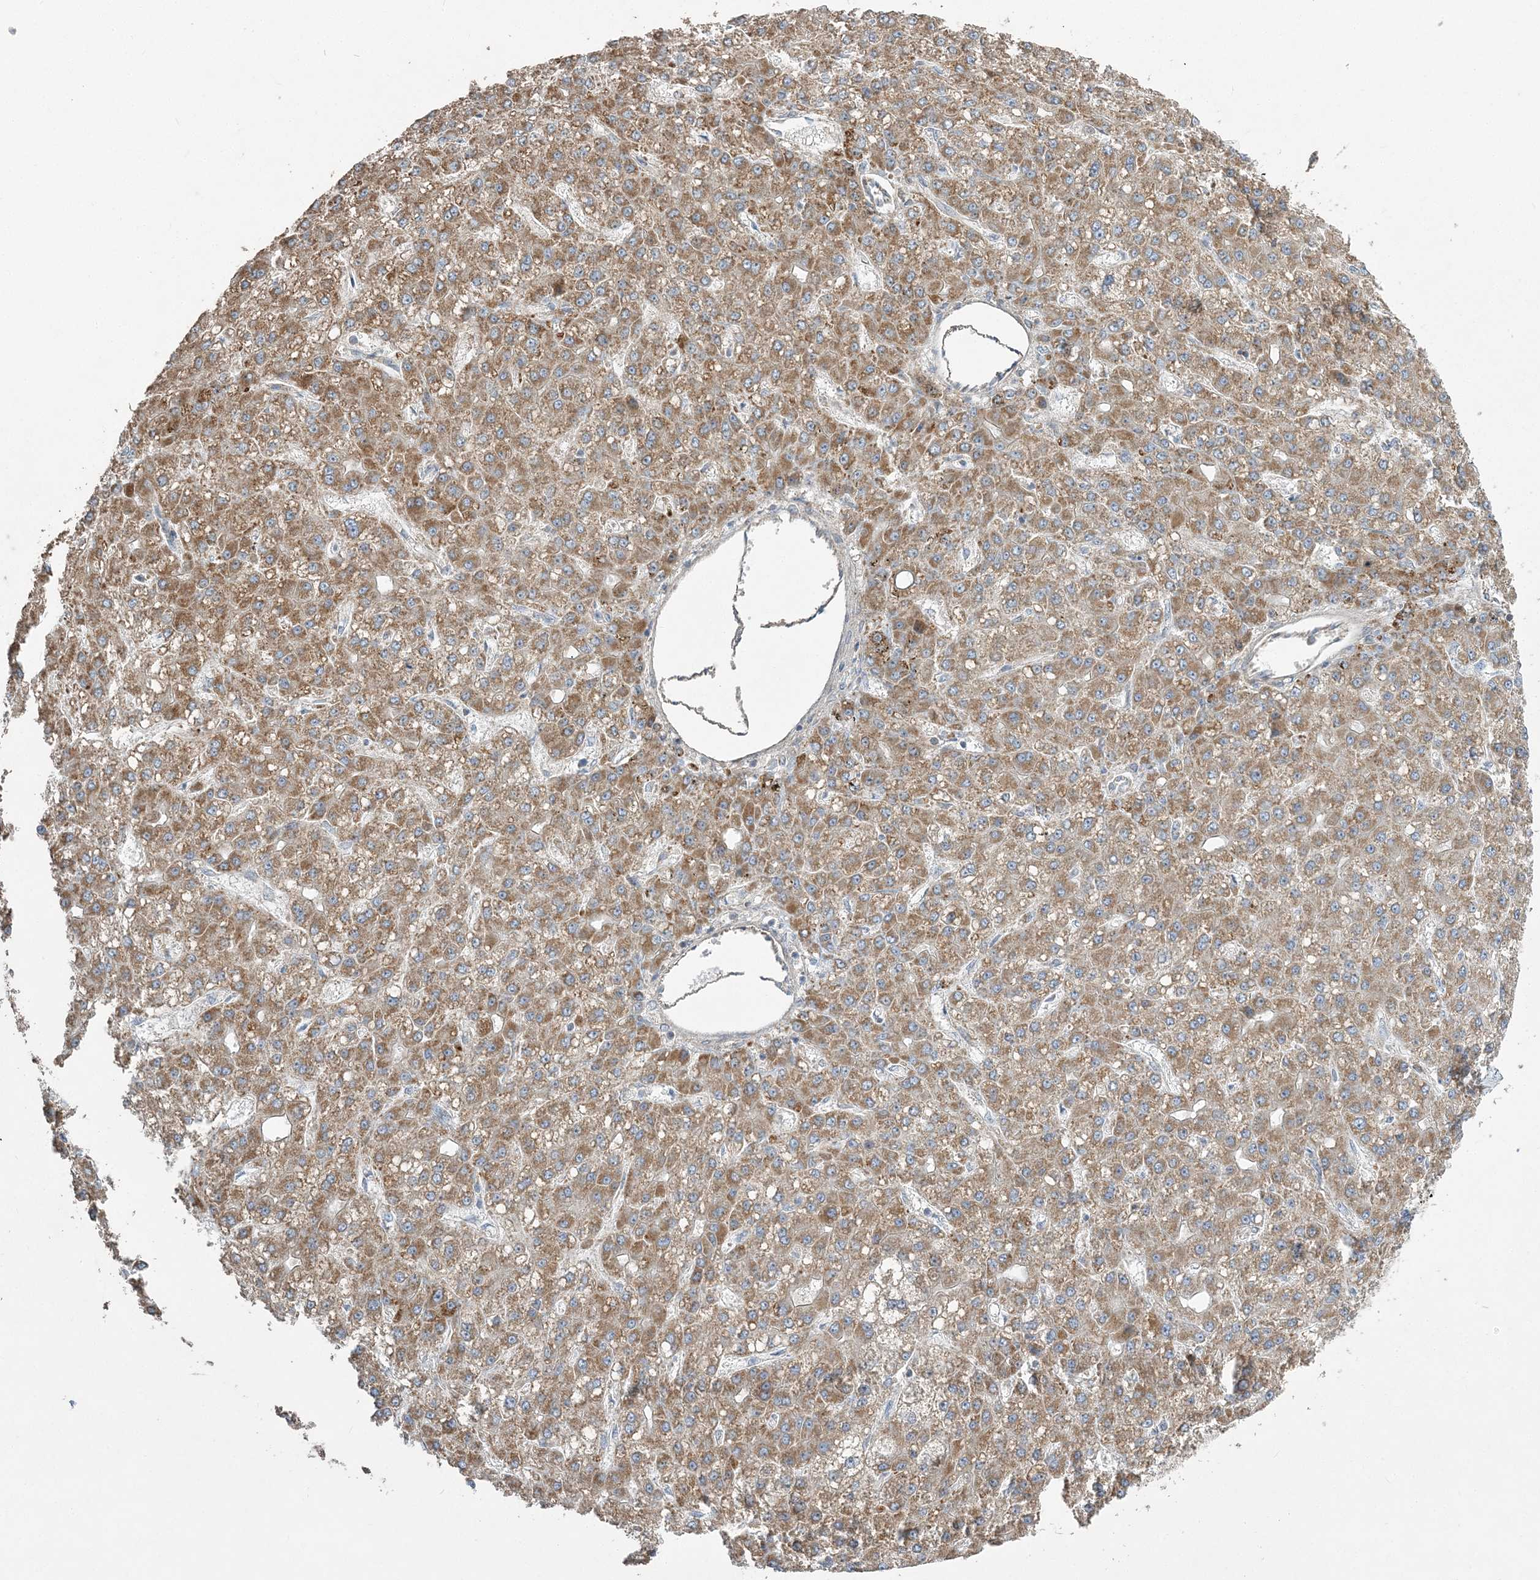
{"staining": {"intensity": "moderate", "quantity": ">75%", "location": "cytoplasmic/membranous"}, "tissue": "liver cancer", "cell_type": "Tumor cells", "image_type": "cancer", "snomed": [{"axis": "morphology", "description": "Carcinoma, Hepatocellular, NOS"}, {"axis": "topography", "description": "Liver"}], "caption": "Moderate cytoplasmic/membranous staining for a protein is seen in about >75% of tumor cells of liver hepatocellular carcinoma using immunohistochemistry.", "gene": "SLC4A10", "patient": {"sex": "male", "age": 67}}